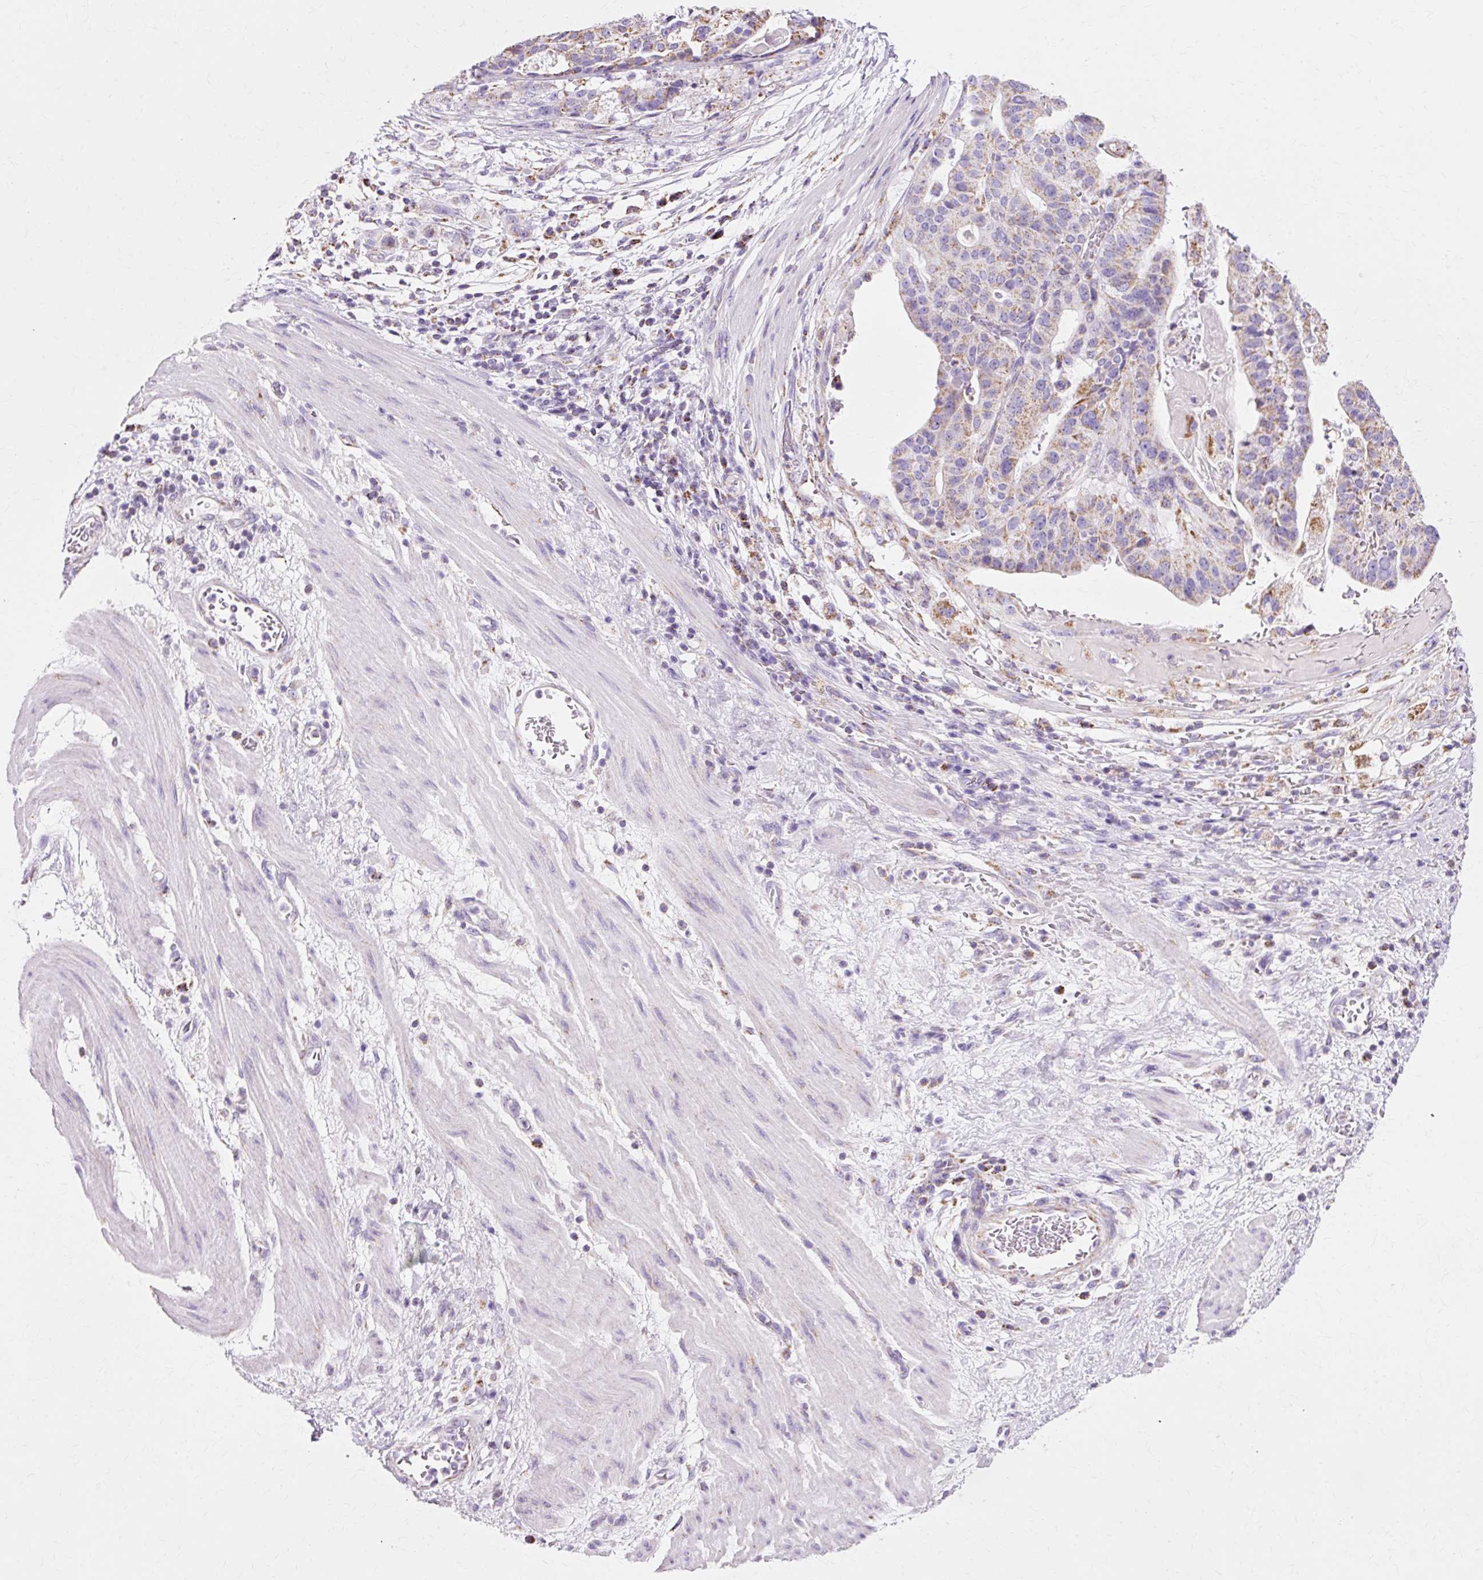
{"staining": {"intensity": "moderate", "quantity": ">75%", "location": "cytoplasmic/membranous"}, "tissue": "stomach cancer", "cell_type": "Tumor cells", "image_type": "cancer", "snomed": [{"axis": "morphology", "description": "Adenocarcinoma, NOS"}, {"axis": "topography", "description": "Stomach"}], "caption": "The photomicrograph displays immunohistochemical staining of adenocarcinoma (stomach). There is moderate cytoplasmic/membranous positivity is appreciated in approximately >75% of tumor cells.", "gene": "ATP5PO", "patient": {"sex": "male", "age": 48}}